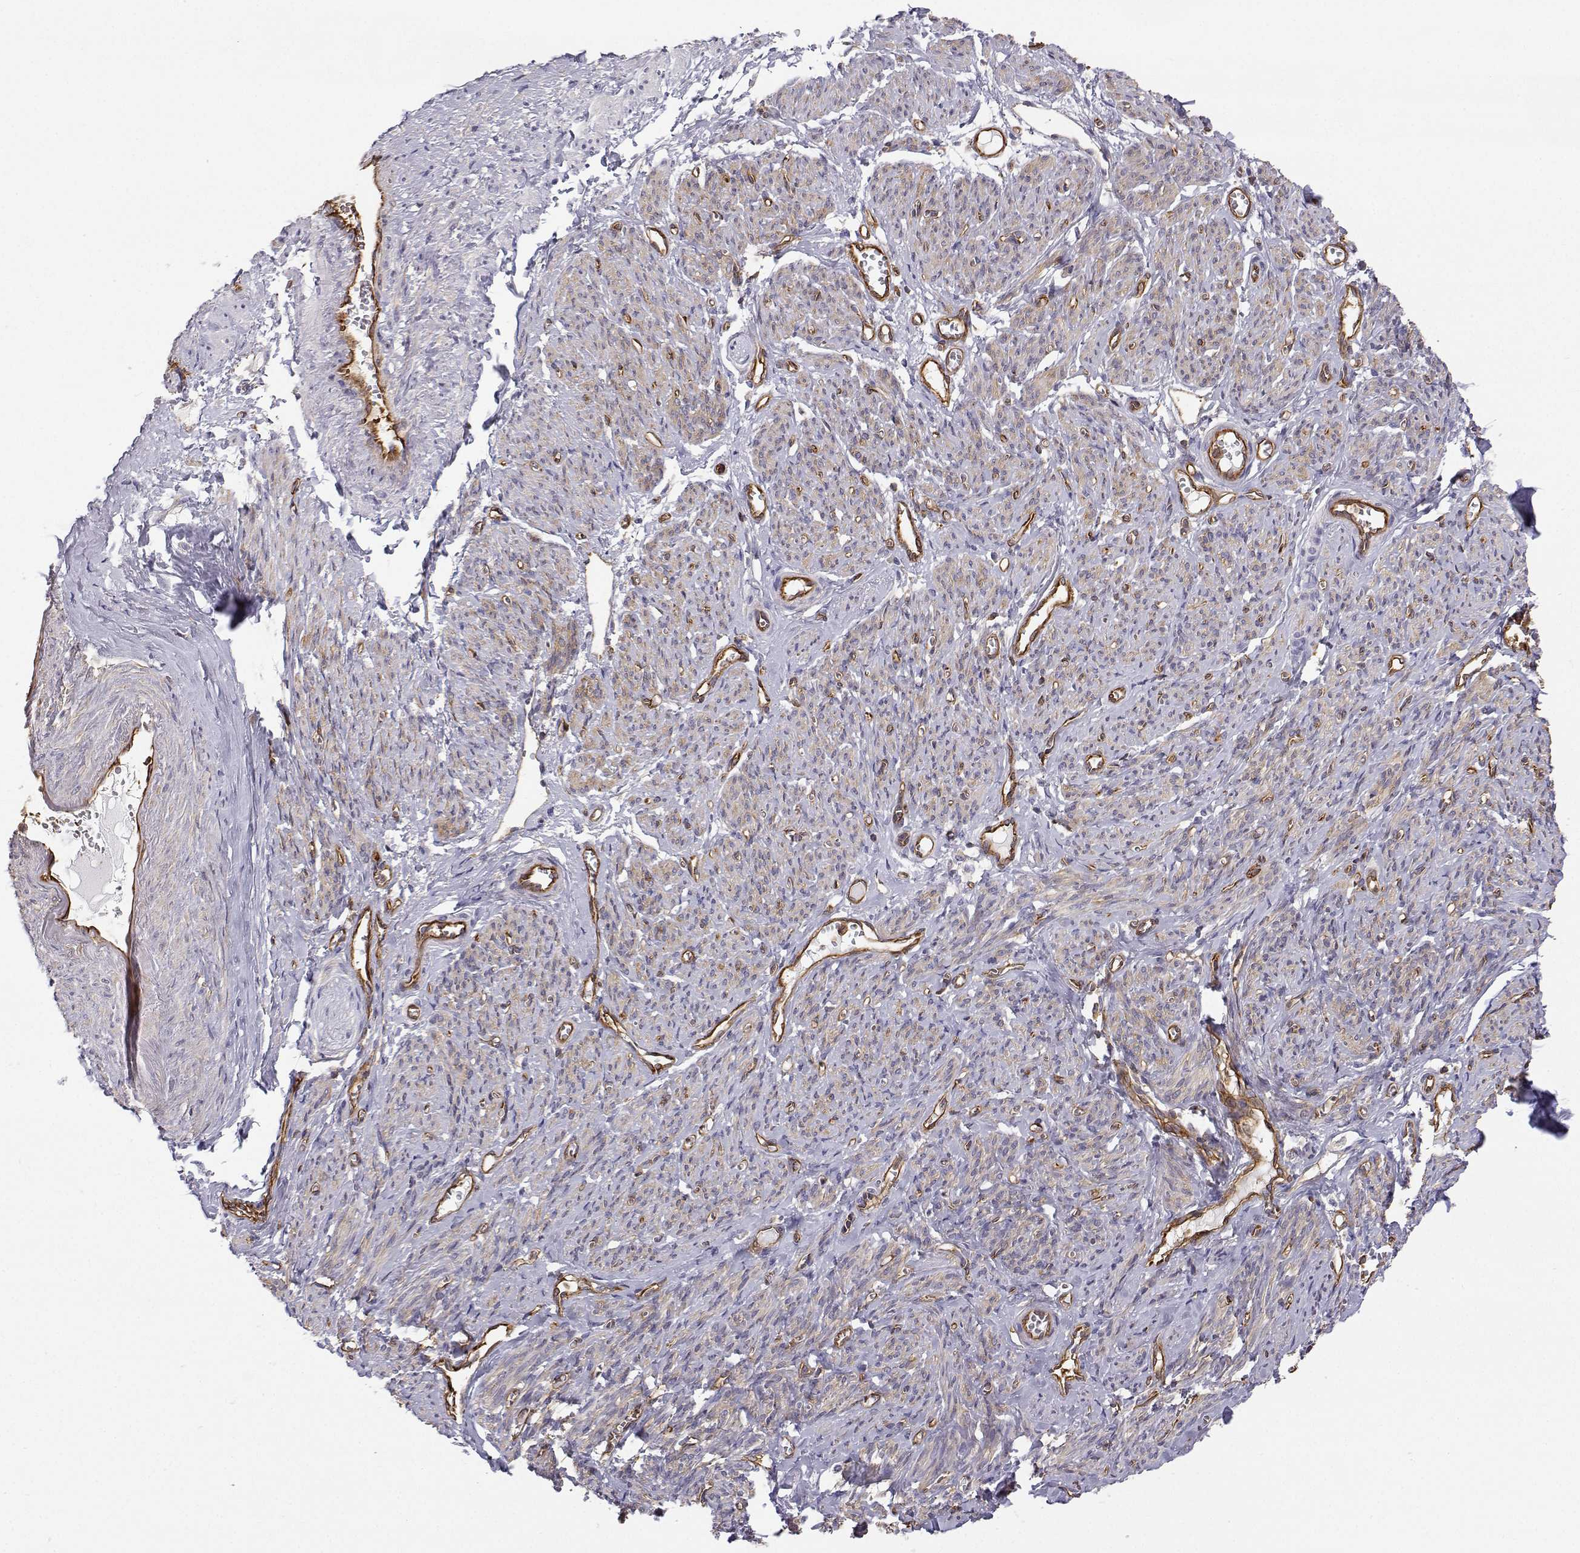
{"staining": {"intensity": "weak", "quantity": "<25%", "location": "cytoplasmic/membranous"}, "tissue": "smooth muscle", "cell_type": "Smooth muscle cells", "image_type": "normal", "snomed": [{"axis": "morphology", "description": "Normal tissue, NOS"}, {"axis": "topography", "description": "Smooth muscle"}], "caption": "There is no significant positivity in smooth muscle cells of smooth muscle.", "gene": "MYH9", "patient": {"sex": "female", "age": 65}}